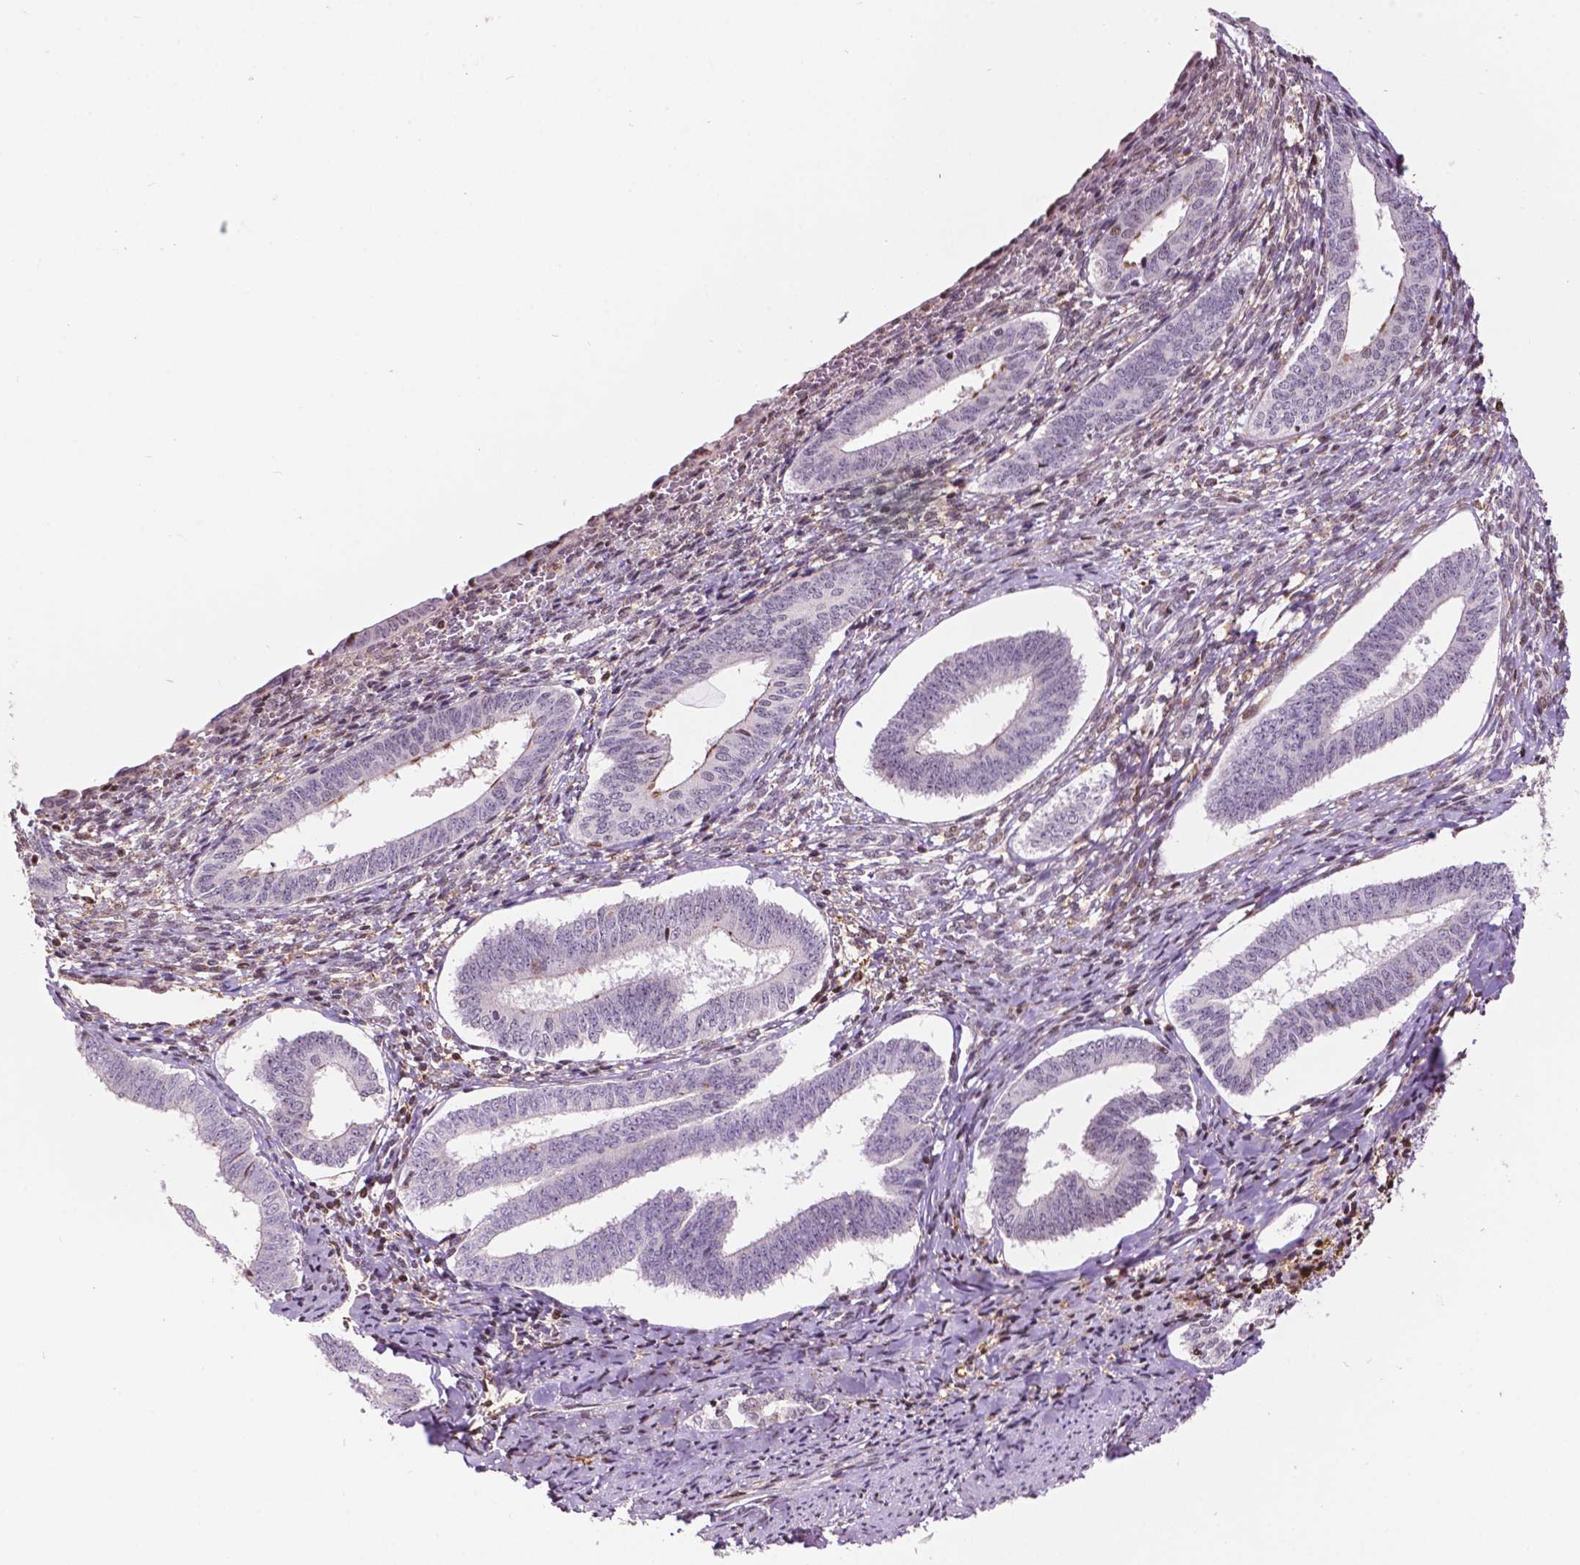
{"staining": {"intensity": "negative", "quantity": "none", "location": "none"}, "tissue": "cervical cancer", "cell_type": "Tumor cells", "image_type": "cancer", "snomed": [{"axis": "morphology", "description": "Squamous cell carcinoma, NOS"}, {"axis": "topography", "description": "Cervix"}], "caption": "There is no significant expression in tumor cells of squamous cell carcinoma (cervical). Nuclei are stained in blue.", "gene": "PTPN18", "patient": {"sex": "female", "age": 59}}